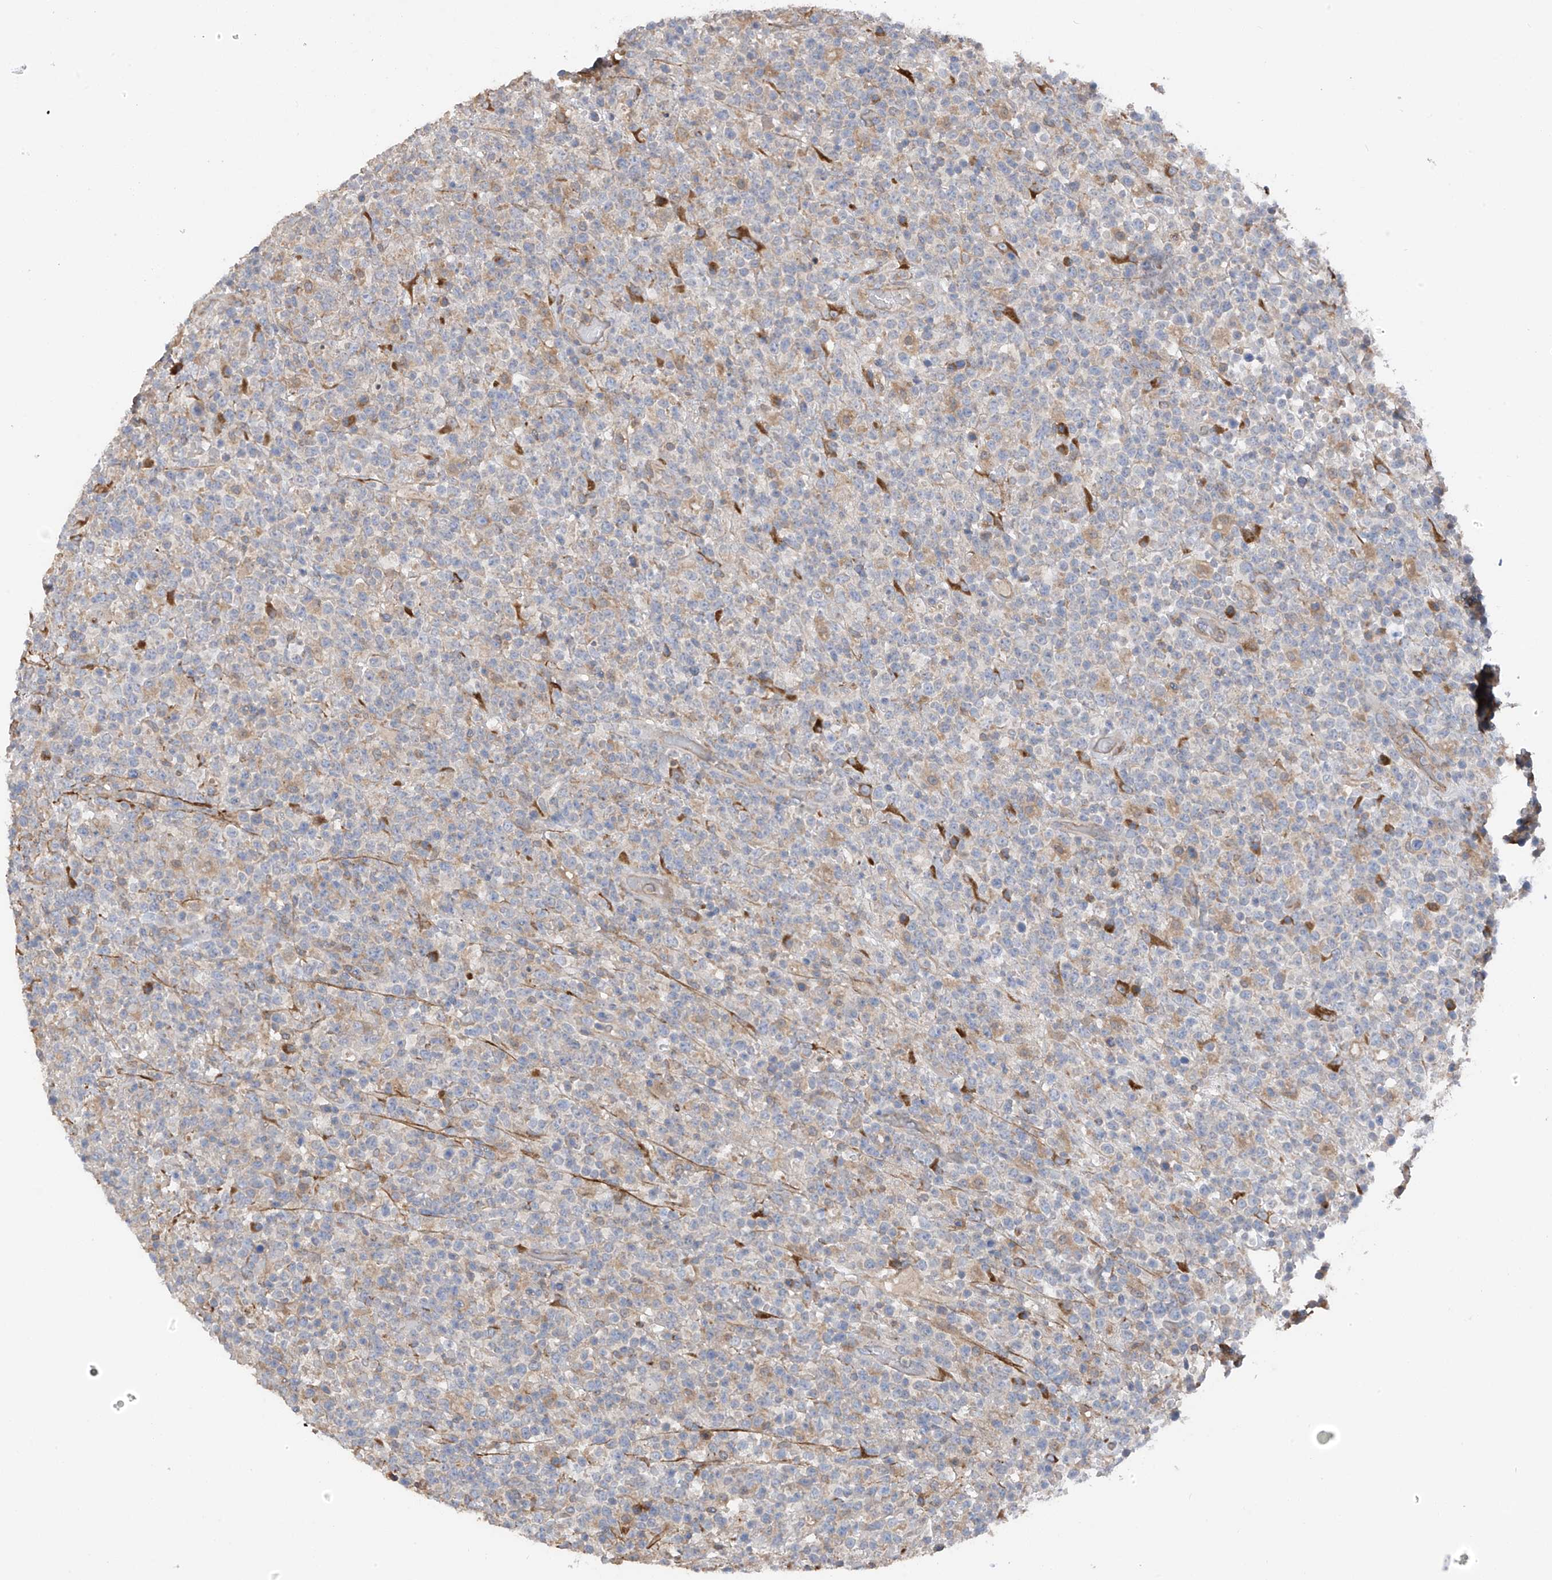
{"staining": {"intensity": "negative", "quantity": "none", "location": "none"}, "tissue": "lymphoma", "cell_type": "Tumor cells", "image_type": "cancer", "snomed": [{"axis": "morphology", "description": "Malignant lymphoma, non-Hodgkin's type, High grade"}, {"axis": "topography", "description": "Colon"}], "caption": "Immunohistochemical staining of human malignant lymphoma, non-Hodgkin's type (high-grade) reveals no significant staining in tumor cells. (Stains: DAB (3,3'-diaminobenzidine) IHC with hematoxylin counter stain, Microscopy: brightfield microscopy at high magnification).", "gene": "GALNTL6", "patient": {"sex": "female", "age": 53}}